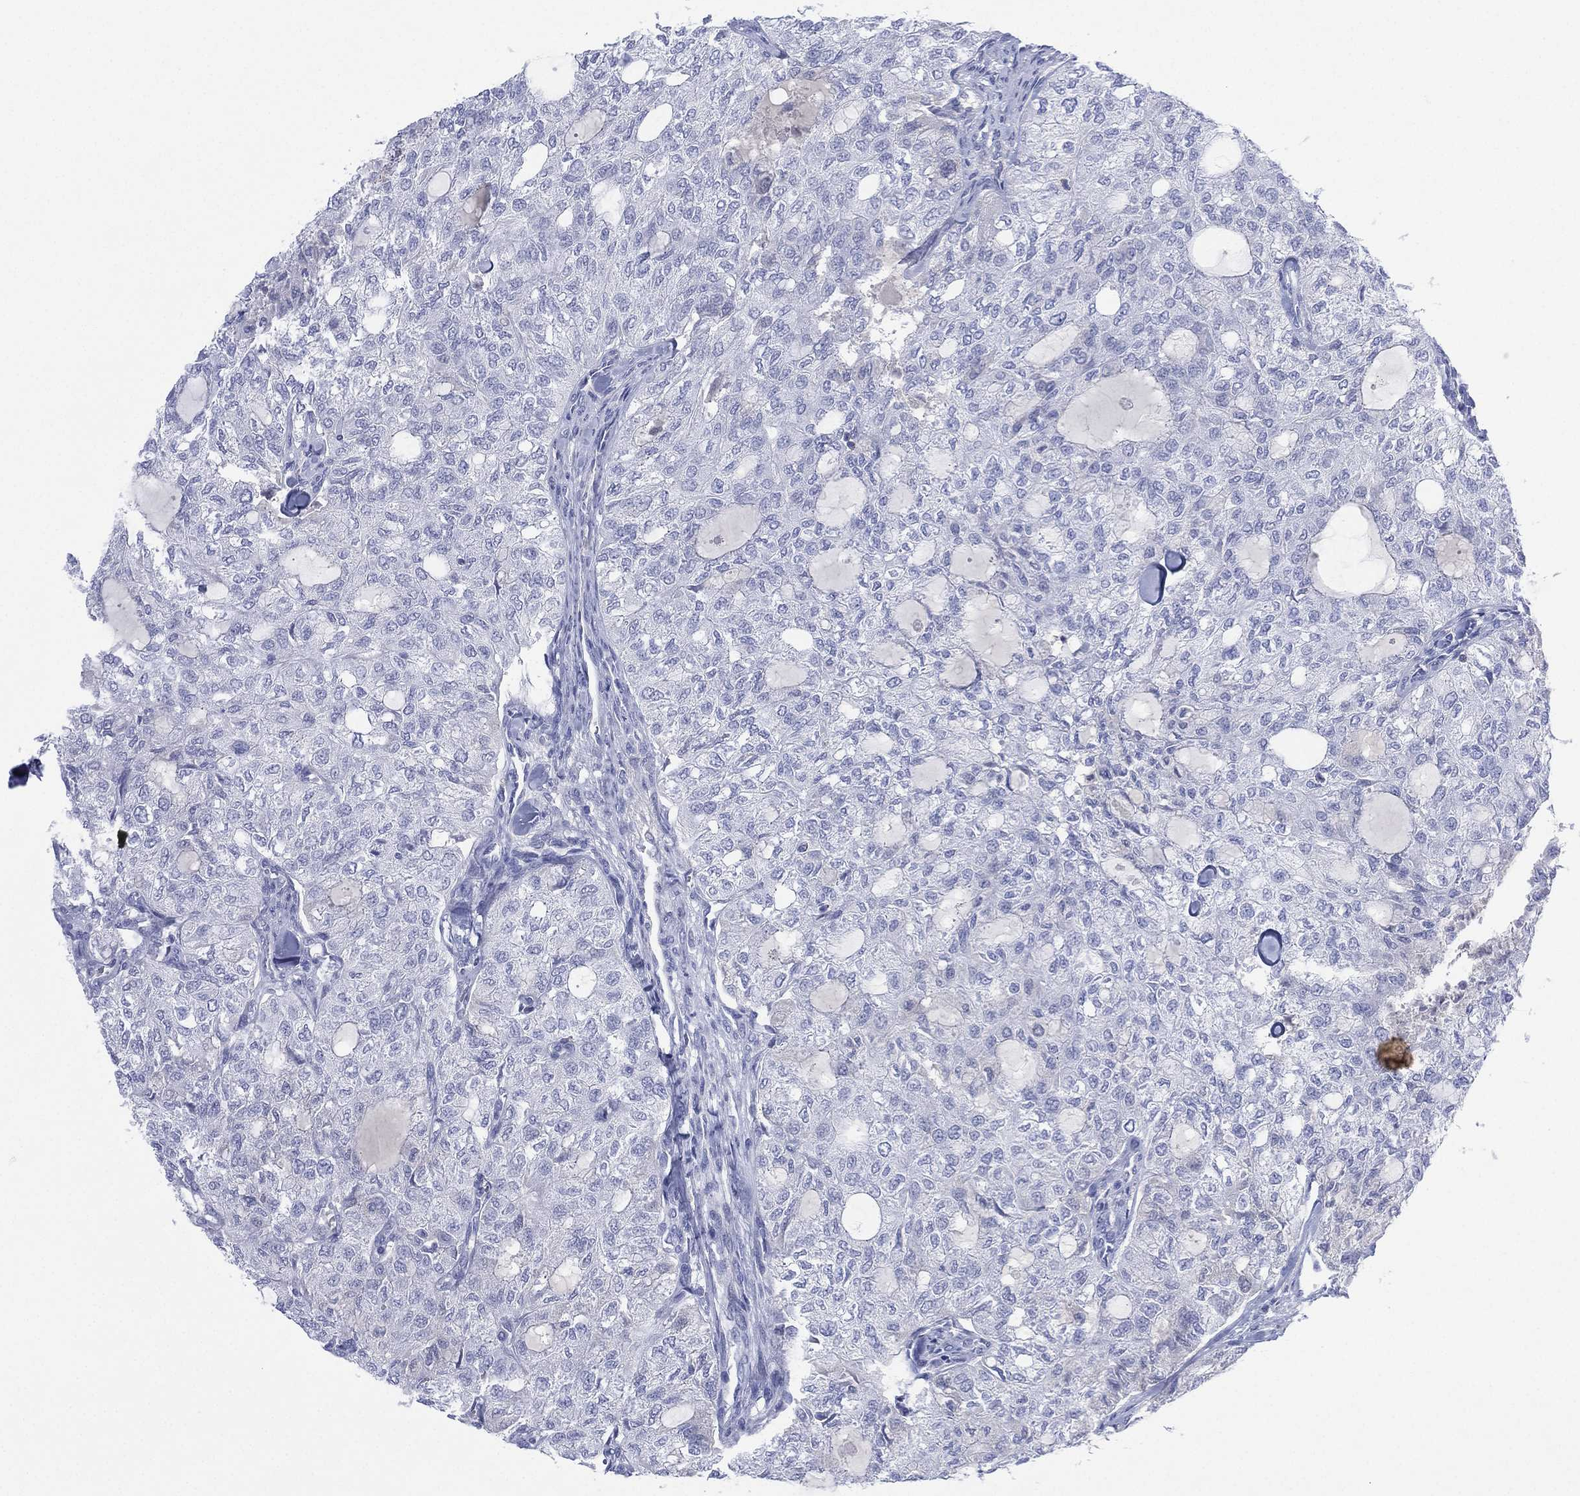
{"staining": {"intensity": "negative", "quantity": "none", "location": "none"}, "tissue": "thyroid cancer", "cell_type": "Tumor cells", "image_type": "cancer", "snomed": [{"axis": "morphology", "description": "Follicular adenoma carcinoma, NOS"}, {"axis": "topography", "description": "Thyroid gland"}], "caption": "High power microscopy image of an immunohistochemistry (IHC) histopathology image of thyroid cancer (follicular adenoma carcinoma), revealing no significant staining in tumor cells.", "gene": "SEPTIN1", "patient": {"sex": "male", "age": 75}}